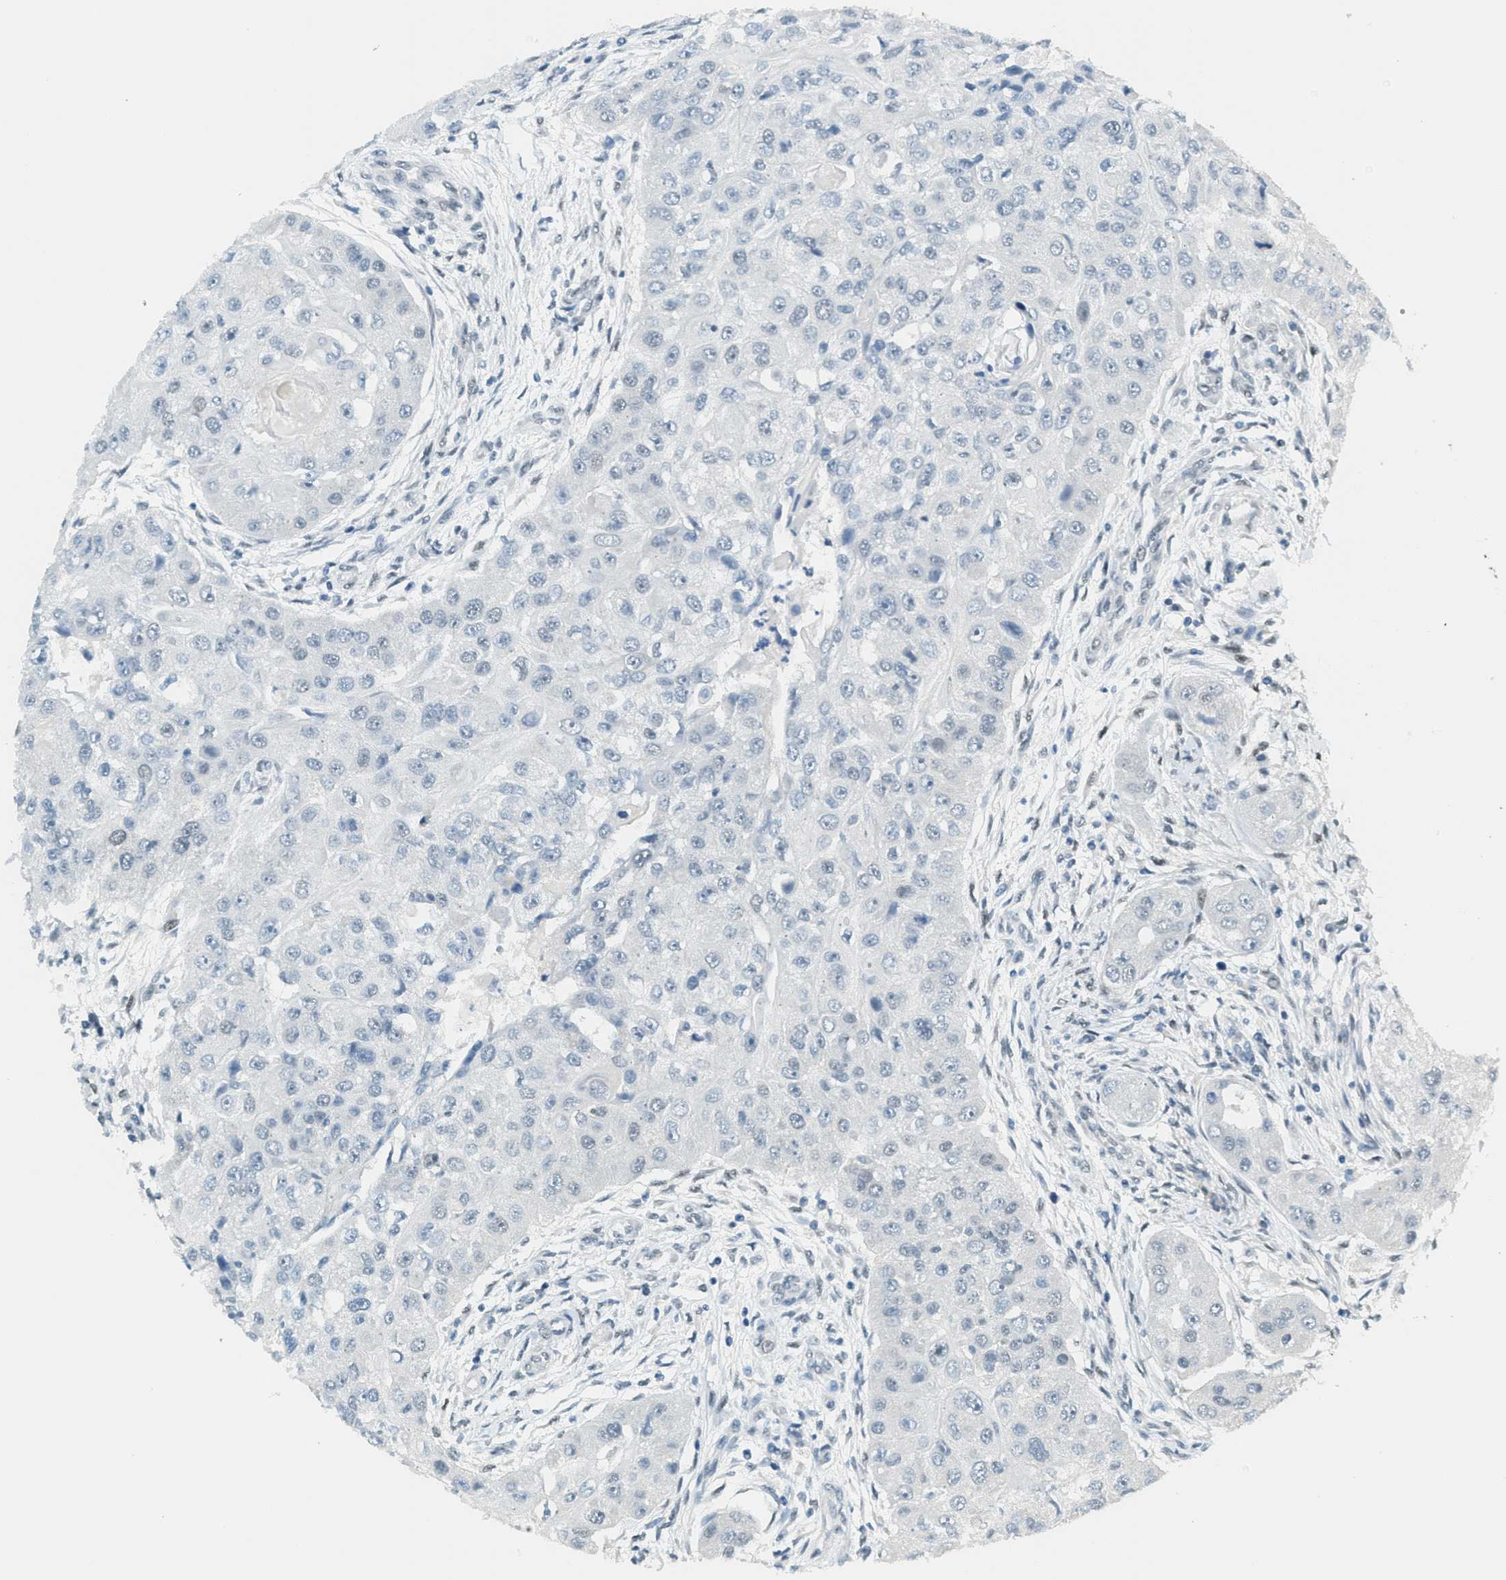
{"staining": {"intensity": "negative", "quantity": "none", "location": "none"}, "tissue": "head and neck cancer", "cell_type": "Tumor cells", "image_type": "cancer", "snomed": [{"axis": "morphology", "description": "Normal tissue, NOS"}, {"axis": "morphology", "description": "Squamous cell carcinoma, NOS"}, {"axis": "topography", "description": "Skeletal muscle"}, {"axis": "topography", "description": "Head-Neck"}], "caption": "The image displays no staining of tumor cells in squamous cell carcinoma (head and neck). (DAB immunohistochemistry (IHC) with hematoxylin counter stain).", "gene": "TCF3", "patient": {"sex": "male", "age": 51}}